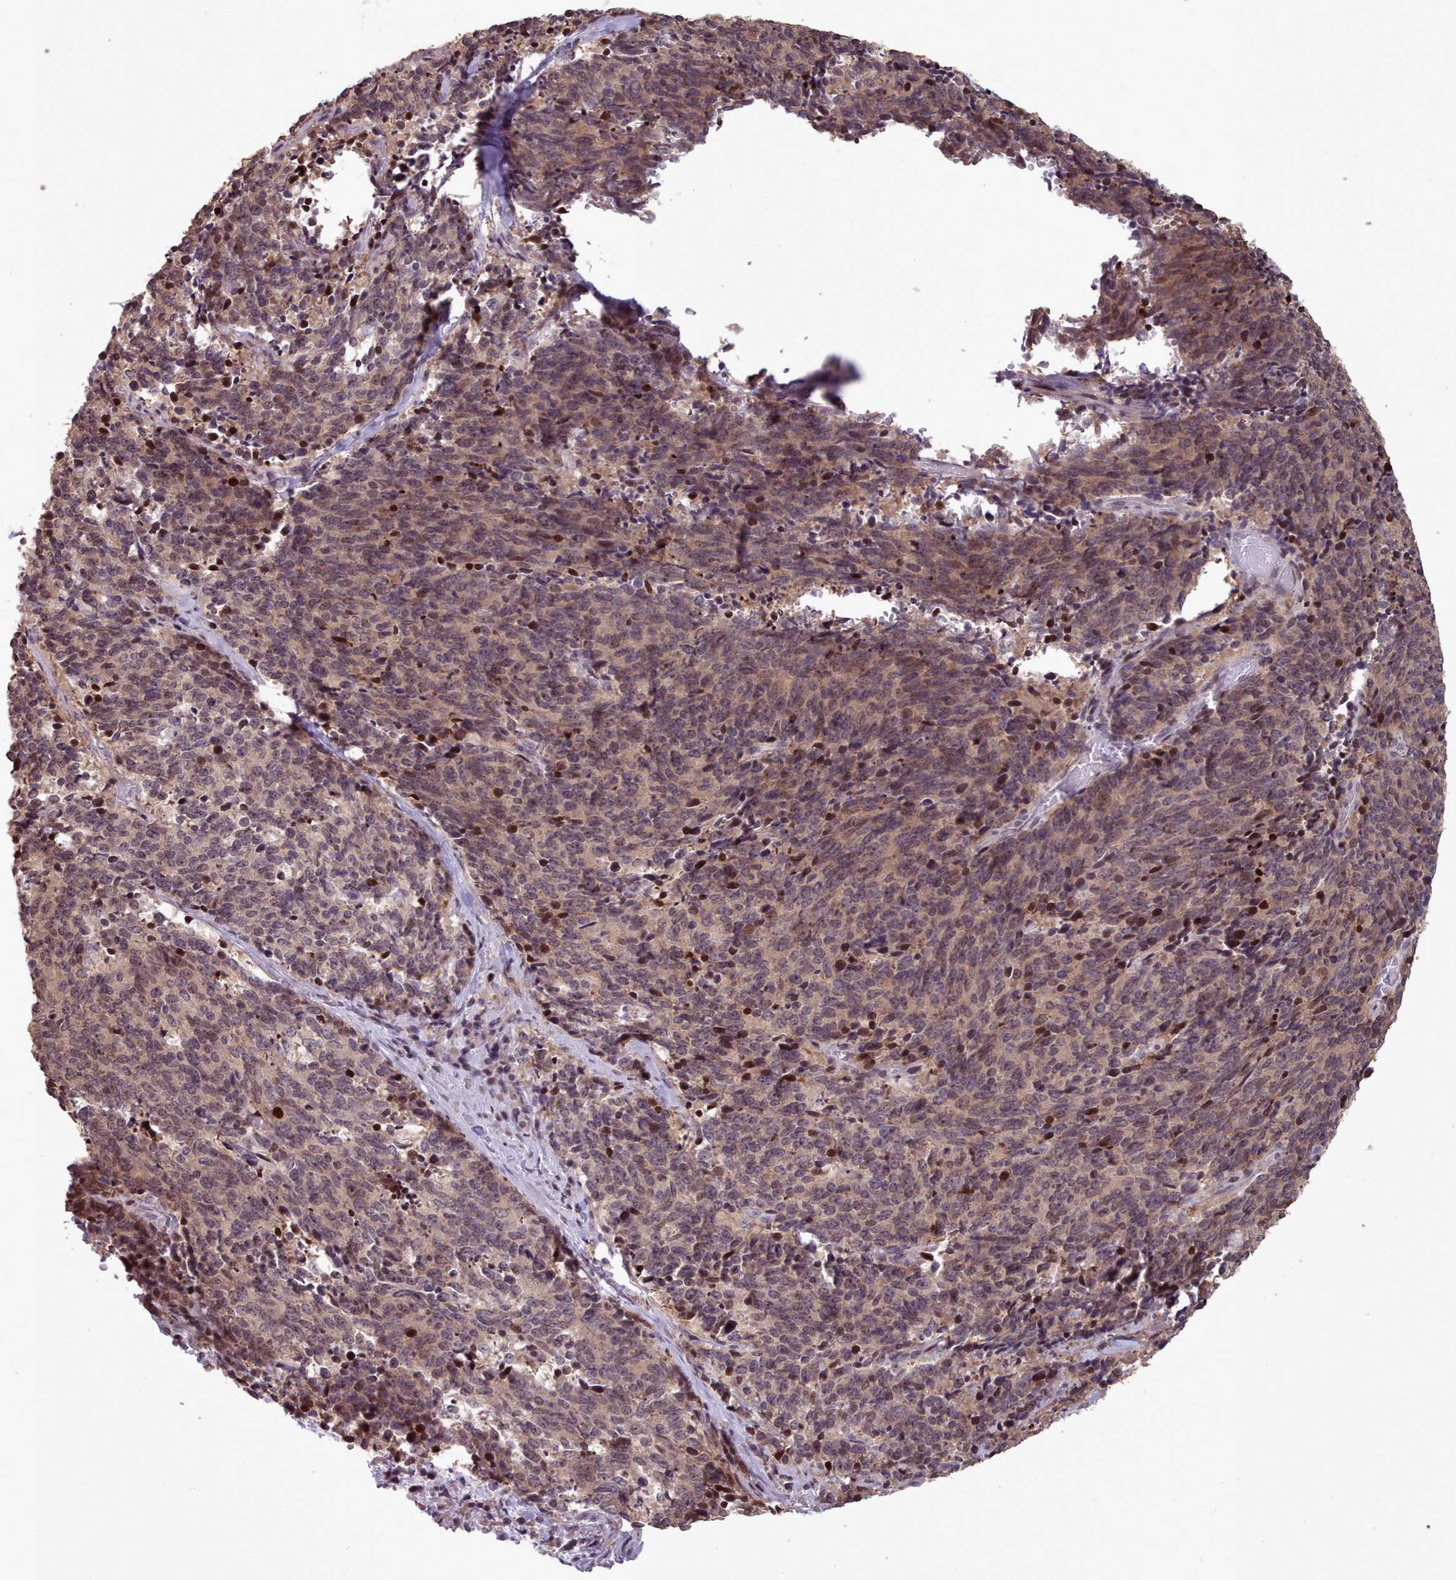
{"staining": {"intensity": "weak", "quantity": ">75%", "location": "cytoplasmic/membranous,nuclear"}, "tissue": "cervical cancer", "cell_type": "Tumor cells", "image_type": "cancer", "snomed": [{"axis": "morphology", "description": "Squamous cell carcinoma, NOS"}, {"axis": "topography", "description": "Cervix"}], "caption": "High-magnification brightfield microscopy of cervical cancer (squamous cell carcinoma) stained with DAB (3,3'-diaminobenzidine) (brown) and counterstained with hematoxylin (blue). tumor cells exhibit weak cytoplasmic/membranous and nuclear staining is seen in approximately>75% of cells.", "gene": "ENSA", "patient": {"sex": "female", "age": 29}}